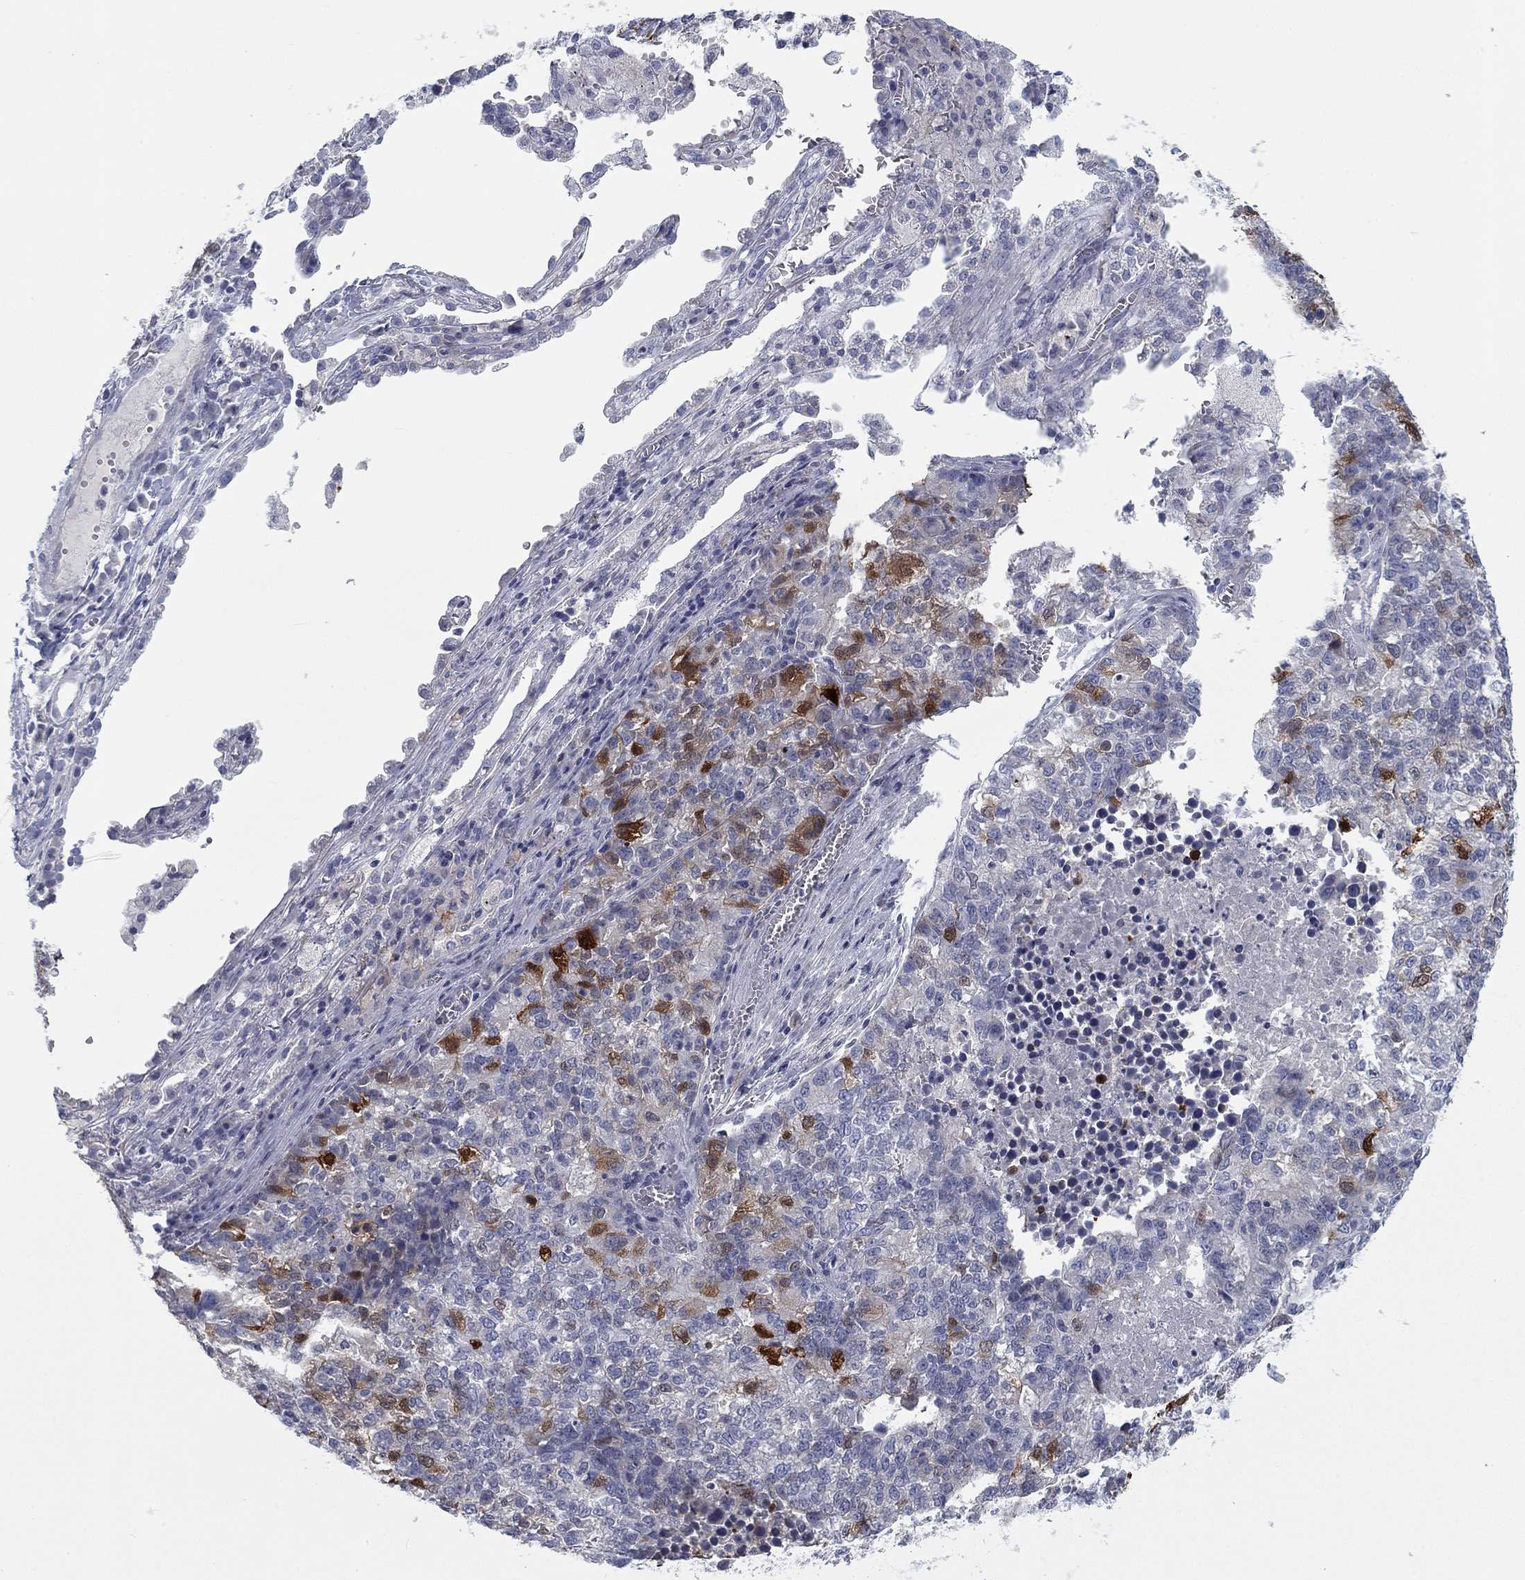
{"staining": {"intensity": "strong", "quantity": "<25%", "location": "cytoplasmic/membranous"}, "tissue": "lung cancer", "cell_type": "Tumor cells", "image_type": "cancer", "snomed": [{"axis": "morphology", "description": "Adenocarcinoma, NOS"}, {"axis": "topography", "description": "Lung"}], "caption": "Human lung adenocarcinoma stained with a brown dye demonstrates strong cytoplasmic/membranous positive positivity in approximately <25% of tumor cells.", "gene": "CALB1", "patient": {"sex": "male", "age": 57}}